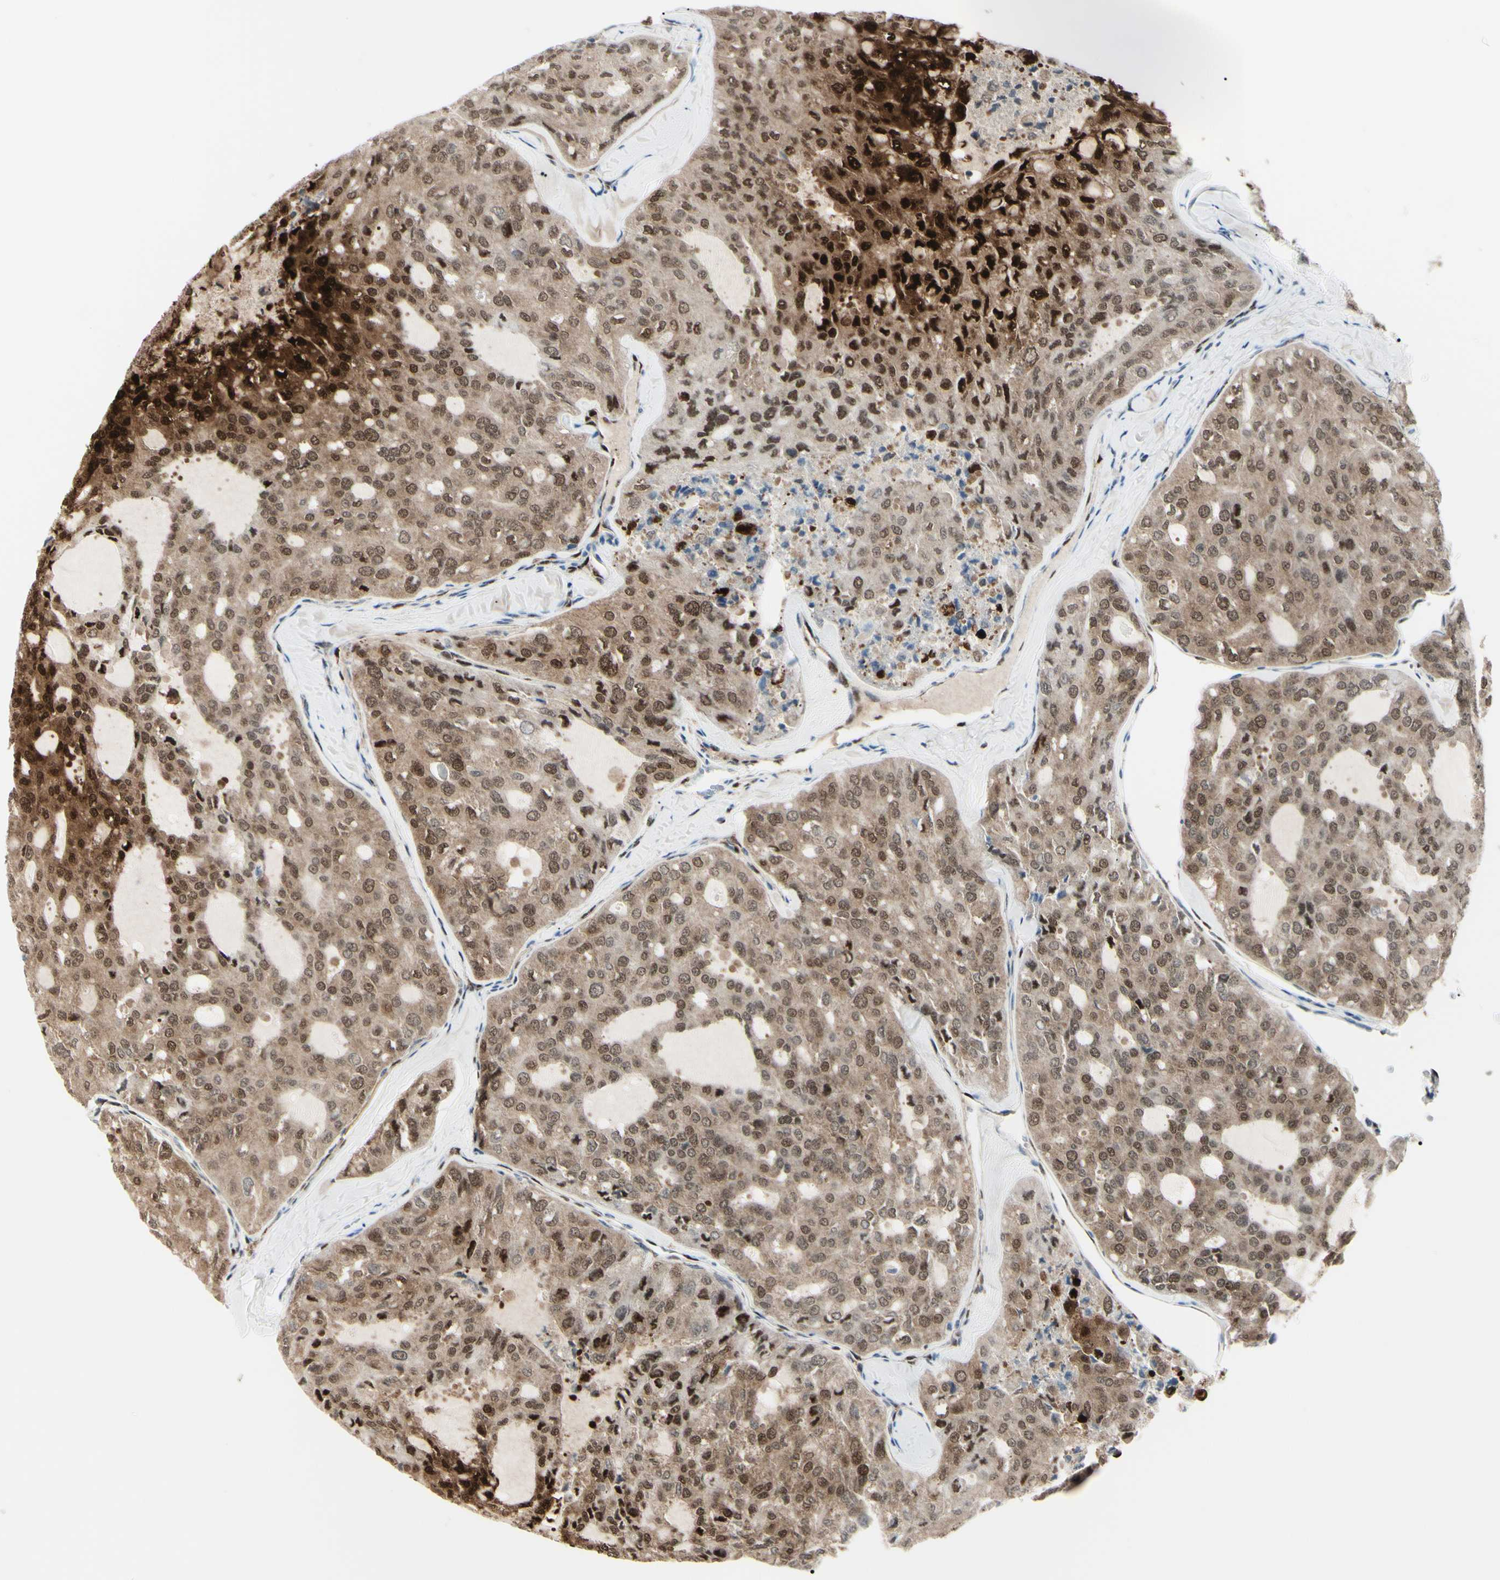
{"staining": {"intensity": "strong", "quantity": "25%-75%", "location": "cytoplasmic/membranous,nuclear"}, "tissue": "thyroid cancer", "cell_type": "Tumor cells", "image_type": "cancer", "snomed": [{"axis": "morphology", "description": "Follicular adenoma carcinoma, NOS"}, {"axis": "topography", "description": "Thyroid gland"}], "caption": "The histopathology image displays immunohistochemical staining of thyroid cancer (follicular adenoma carcinoma). There is strong cytoplasmic/membranous and nuclear positivity is seen in about 25%-75% of tumor cells. (DAB (3,3'-diaminobenzidine) = brown stain, brightfield microscopy at high magnification).", "gene": "PGK1", "patient": {"sex": "male", "age": 75}}